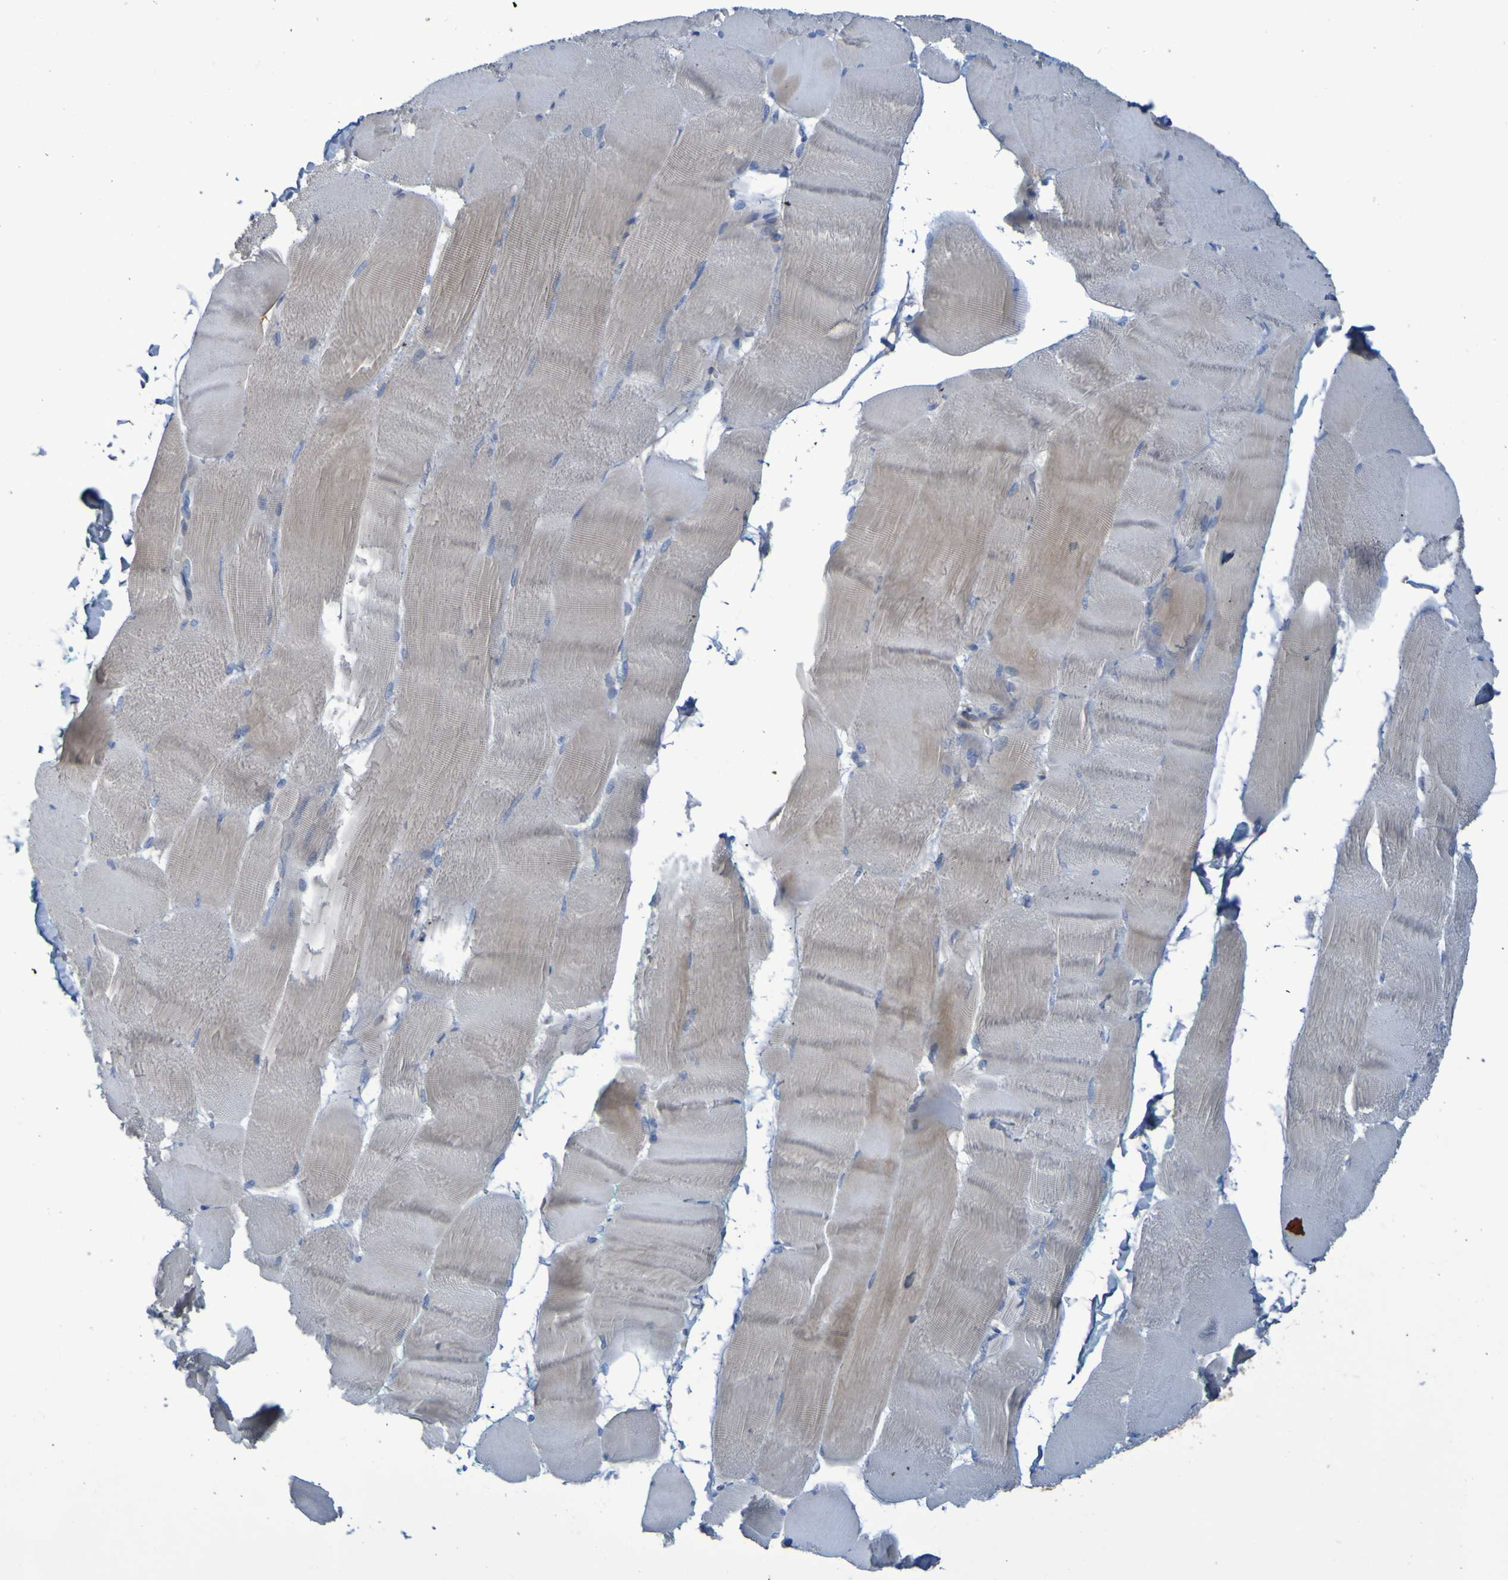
{"staining": {"intensity": "weak", "quantity": ">75%", "location": "cytoplasmic/membranous"}, "tissue": "skeletal muscle", "cell_type": "Myocytes", "image_type": "normal", "snomed": [{"axis": "morphology", "description": "Normal tissue, NOS"}, {"axis": "morphology", "description": "Squamous cell carcinoma, NOS"}, {"axis": "topography", "description": "Skeletal muscle"}], "caption": "This histopathology image displays immunohistochemistry staining of benign skeletal muscle, with low weak cytoplasmic/membranous expression in approximately >75% of myocytes.", "gene": "NPRL3", "patient": {"sex": "male", "age": 51}}